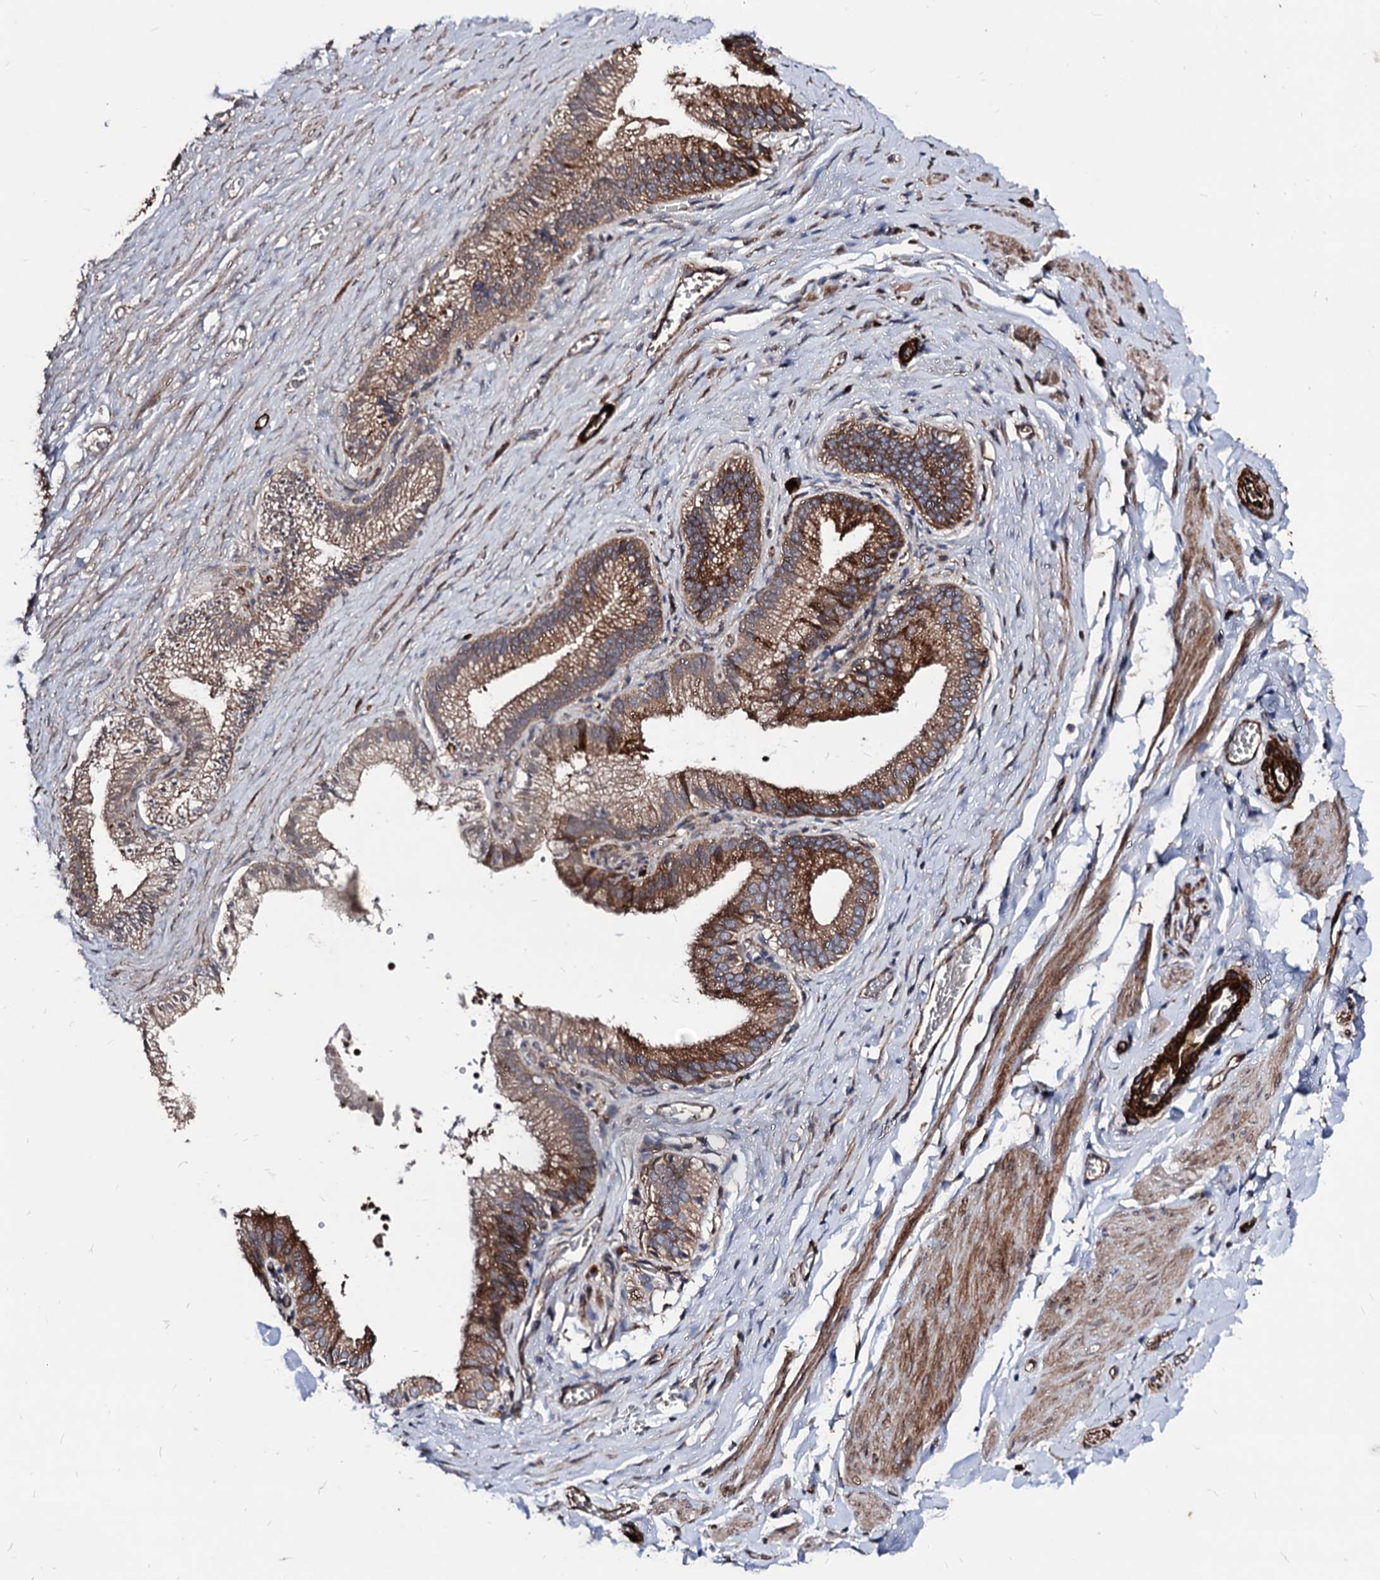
{"staining": {"intensity": "moderate", "quantity": "25%-75%", "location": "cytoplasmic/membranous"}, "tissue": "adipose tissue", "cell_type": "Adipocytes", "image_type": "normal", "snomed": [{"axis": "morphology", "description": "Normal tissue, NOS"}, {"axis": "topography", "description": "Gallbladder"}, {"axis": "topography", "description": "Peripheral nerve tissue"}], "caption": "Unremarkable adipose tissue was stained to show a protein in brown. There is medium levels of moderate cytoplasmic/membranous positivity in approximately 25%-75% of adipocytes. The protein of interest is shown in brown color, while the nuclei are stained blue.", "gene": "WDR11", "patient": {"sex": "male", "age": 38}}